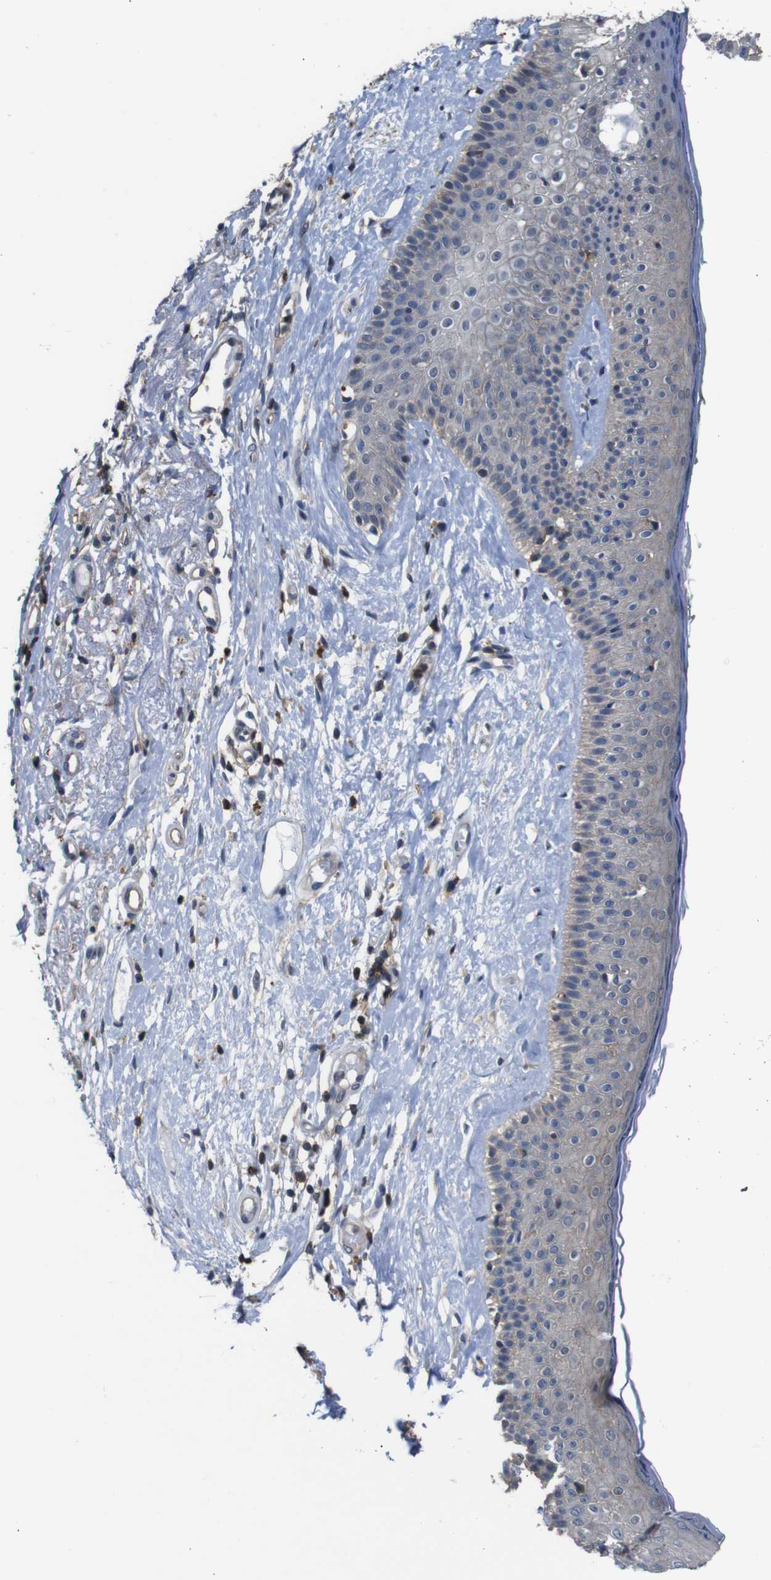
{"staining": {"intensity": "weak", "quantity": "<25%", "location": "cytoplasmic/membranous"}, "tissue": "skin cancer", "cell_type": "Tumor cells", "image_type": "cancer", "snomed": [{"axis": "morphology", "description": "Basal cell carcinoma"}, {"axis": "topography", "description": "Skin"}], "caption": "An immunohistochemistry photomicrograph of skin cancer is shown. There is no staining in tumor cells of skin cancer.", "gene": "BRWD3", "patient": {"sex": "female", "age": 84}}